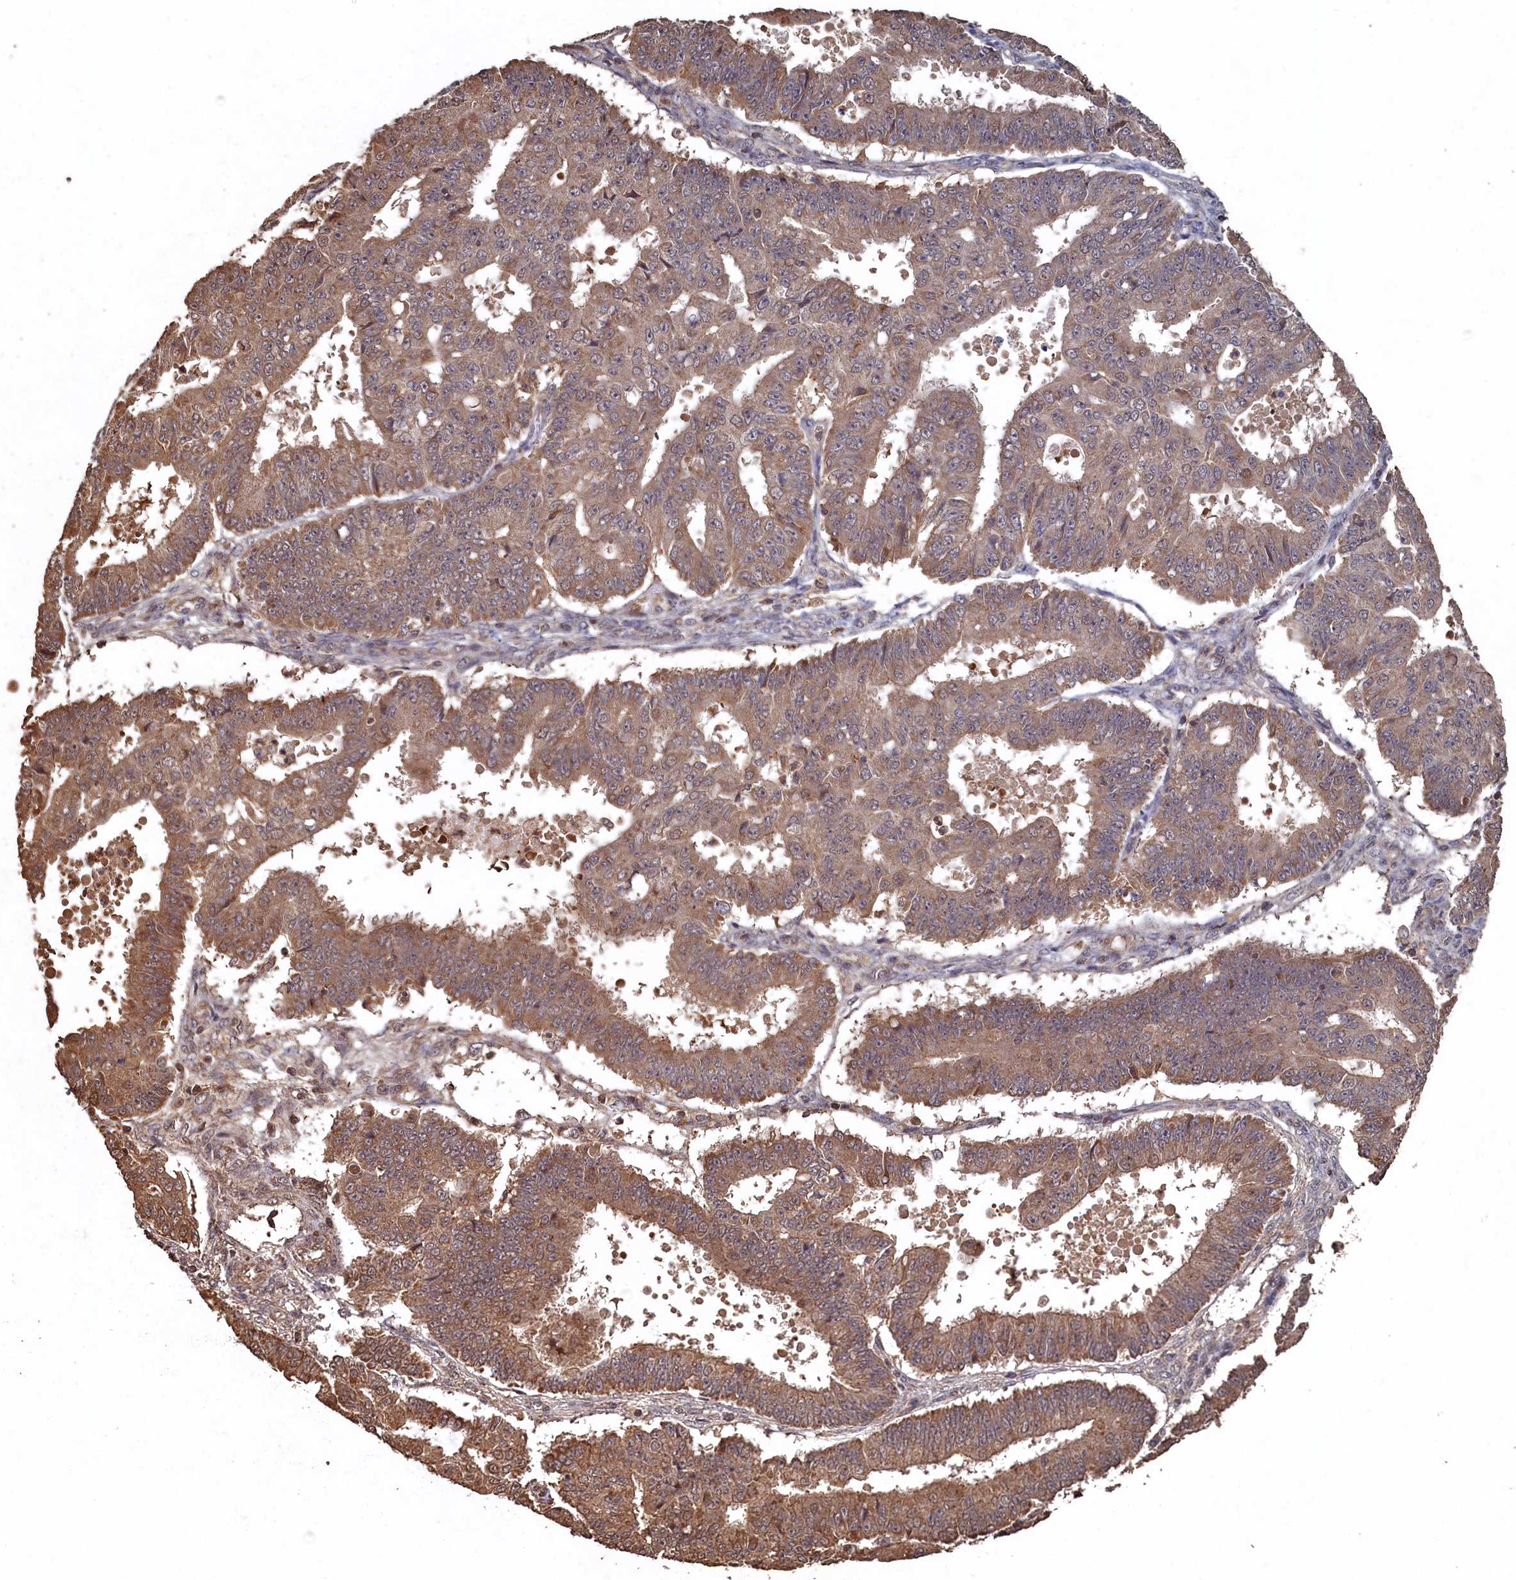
{"staining": {"intensity": "moderate", "quantity": ">75%", "location": "cytoplasmic/membranous"}, "tissue": "ovarian cancer", "cell_type": "Tumor cells", "image_type": "cancer", "snomed": [{"axis": "morphology", "description": "Carcinoma, endometroid"}, {"axis": "topography", "description": "Appendix"}, {"axis": "topography", "description": "Ovary"}], "caption": "Moderate cytoplasmic/membranous protein staining is seen in approximately >75% of tumor cells in ovarian endometroid carcinoma. (brown staining indicates protein expression, while blue staining denotes nuclei).", "gene": "PIGN", "patient": {"sex": "female", "age": 42}}